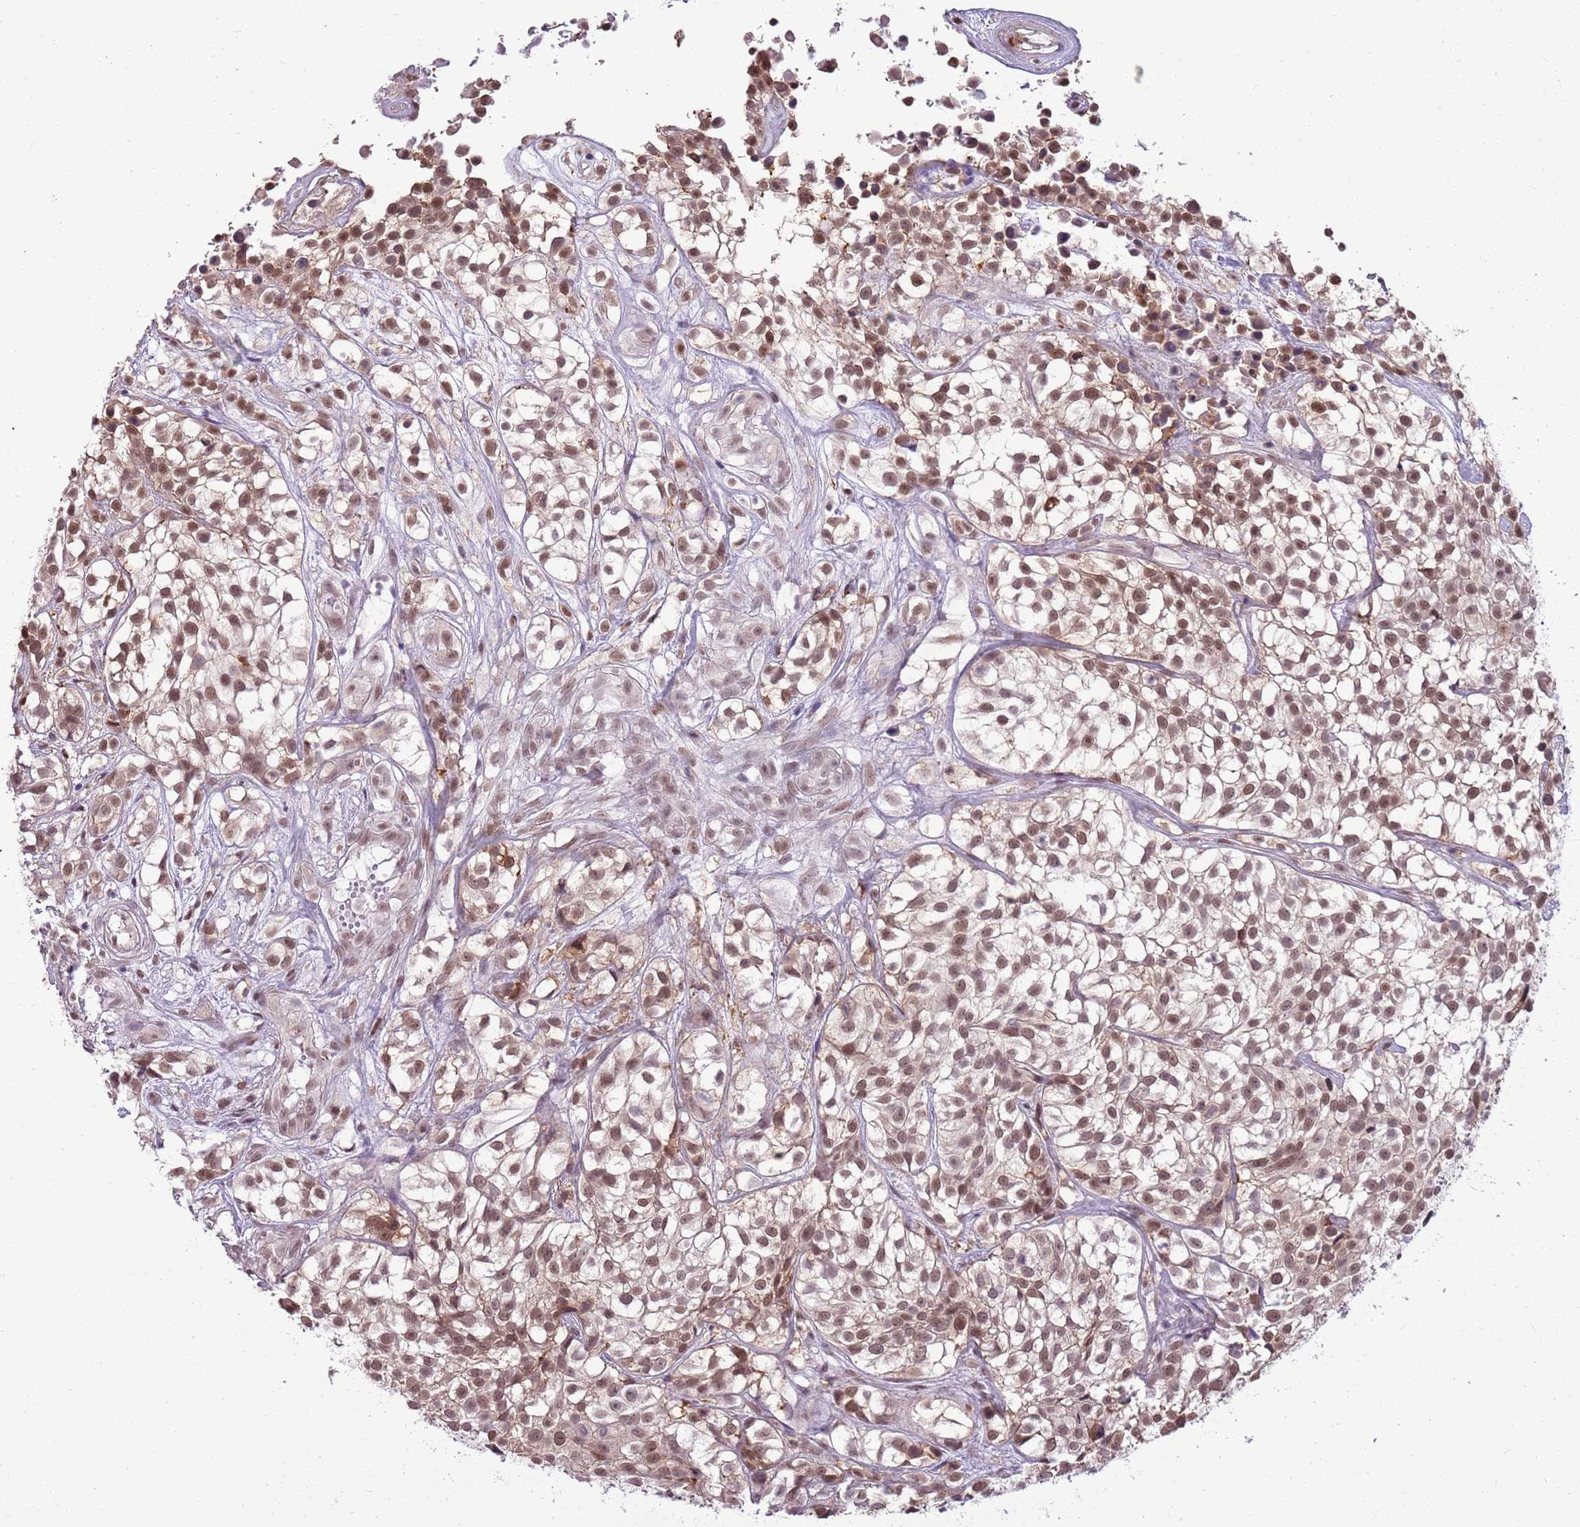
{"staining": {"intensity": "moderate", "quantity": ">75%", "location": "nuclear"}, "tissue": "urothelial cancer", "cell_type": "Tumor cells", "image_type": "cancer", "snomed": [{"axis": "morphology", "description": "Urothelial carcinoma, High grade"}, {"axis": "topography", "description": "Urinary bladder"}], "caption": "High-magnification brightfield microscopy of urothelial cancer stained with DAB (3,3'-diaminobenzidine) (brown) and counterstained with hematoxylin (blue). tumor cells exhibit moderate nuclear positivity is appreciated in about>75% of cells.", "gene": "DHX32", "patient": {"sex": "male", "age": 56}}